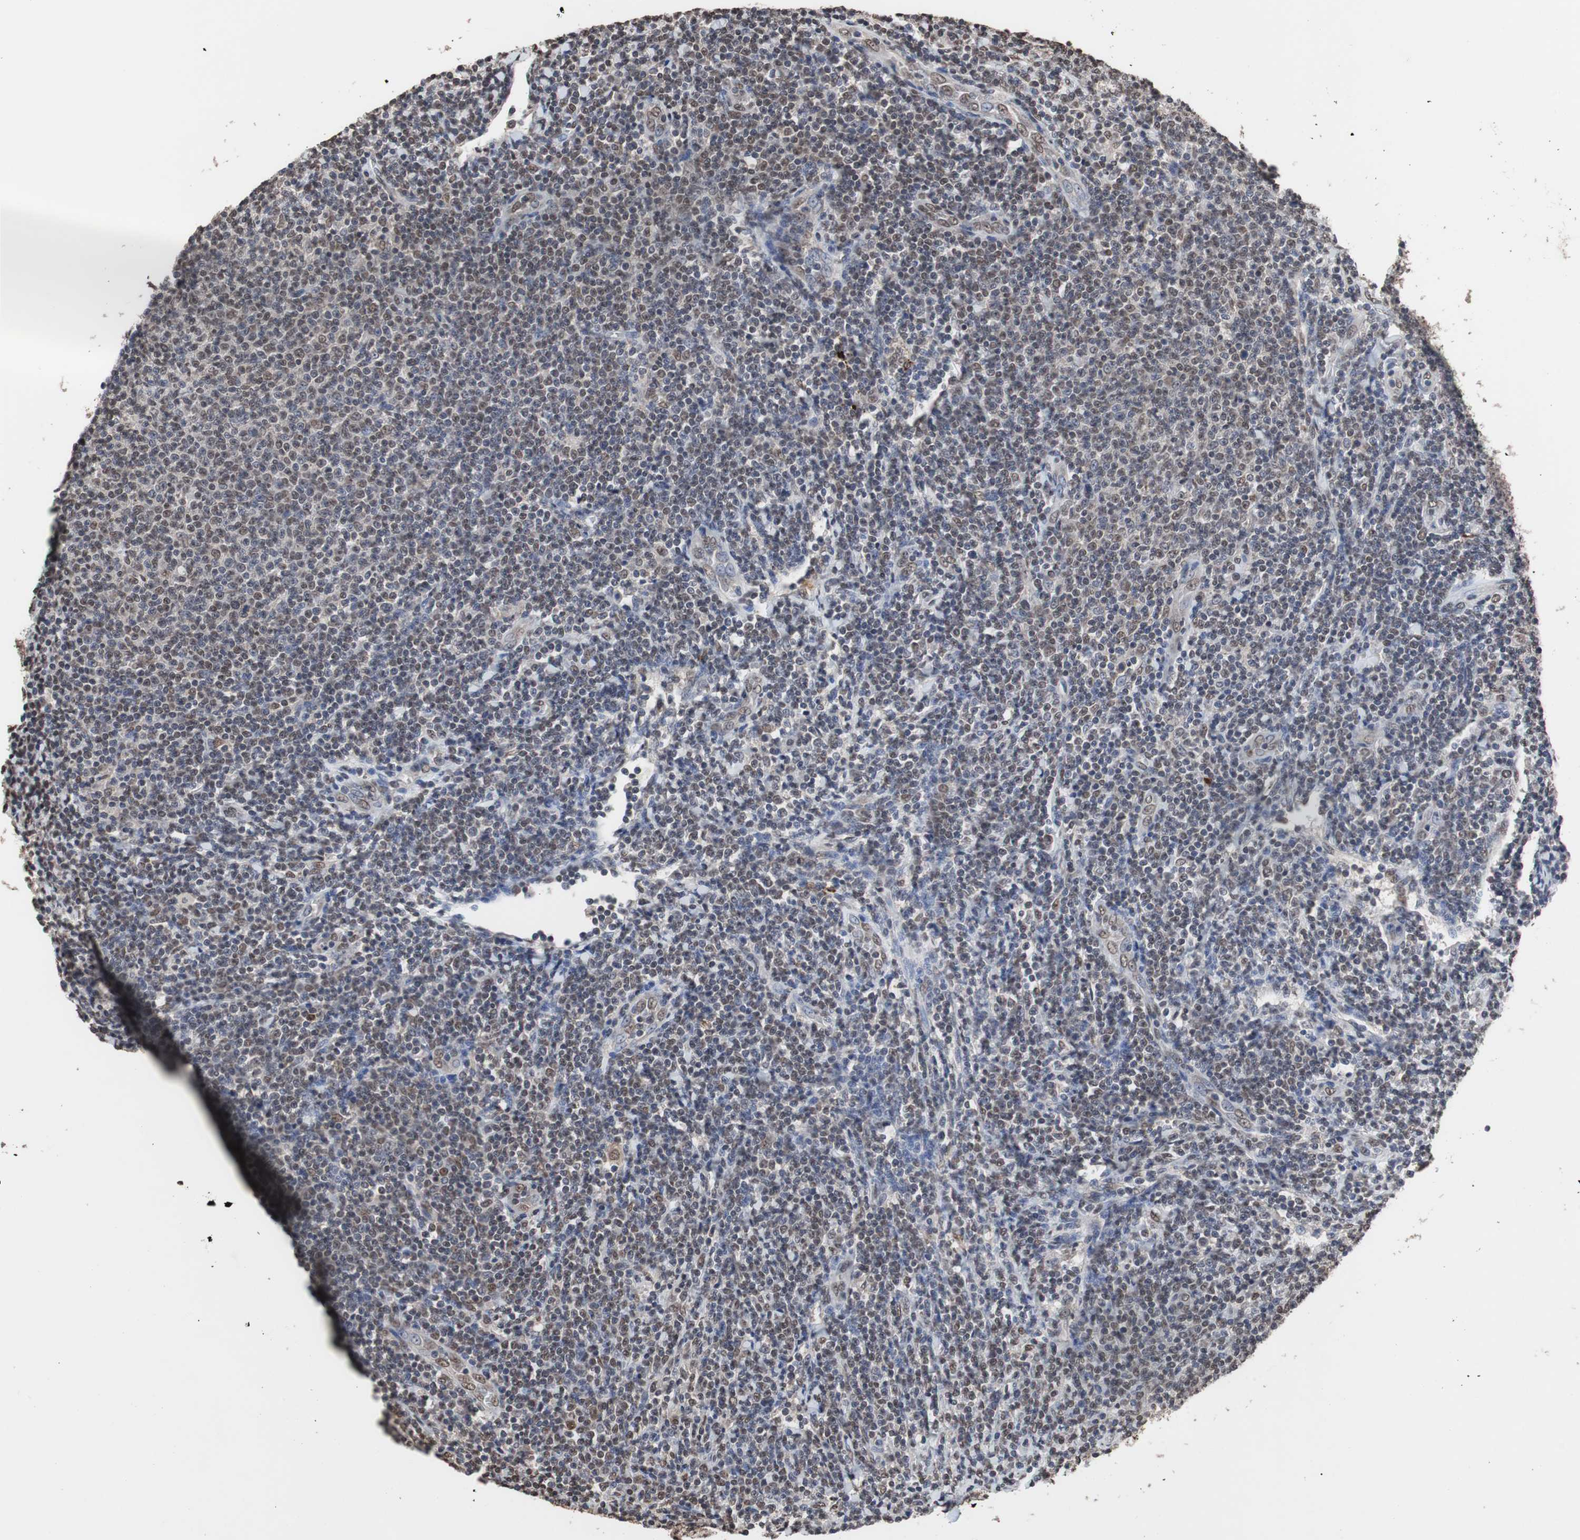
{"staining": {"intensity": "weak", "quantity": "25%-75%", "location": "nuclear"}, "tissue": "lymphoma", "cell_type": "Tumor cells", "image_type": "cancer", "snomed": [{"axis": "morphology", "description": "Malignant lymphoma, non-Hodgkin's type, Low grade"}, {"axis": "topography", "description": "Lymph node"}], "caption": "Immunohistochemical staining of human low-grade malignant lymphoma, non-Hodgkin's type demonstrates low levels of weak nuclear protein expression in about 25%-75% of tumor cells. The staining was performed using DAB, with brown indicating positive protein expression. Nuclei are stained blue with hematoxylin.", "gene": "MED27", "patient": {"sex": "male", "age": 66}}